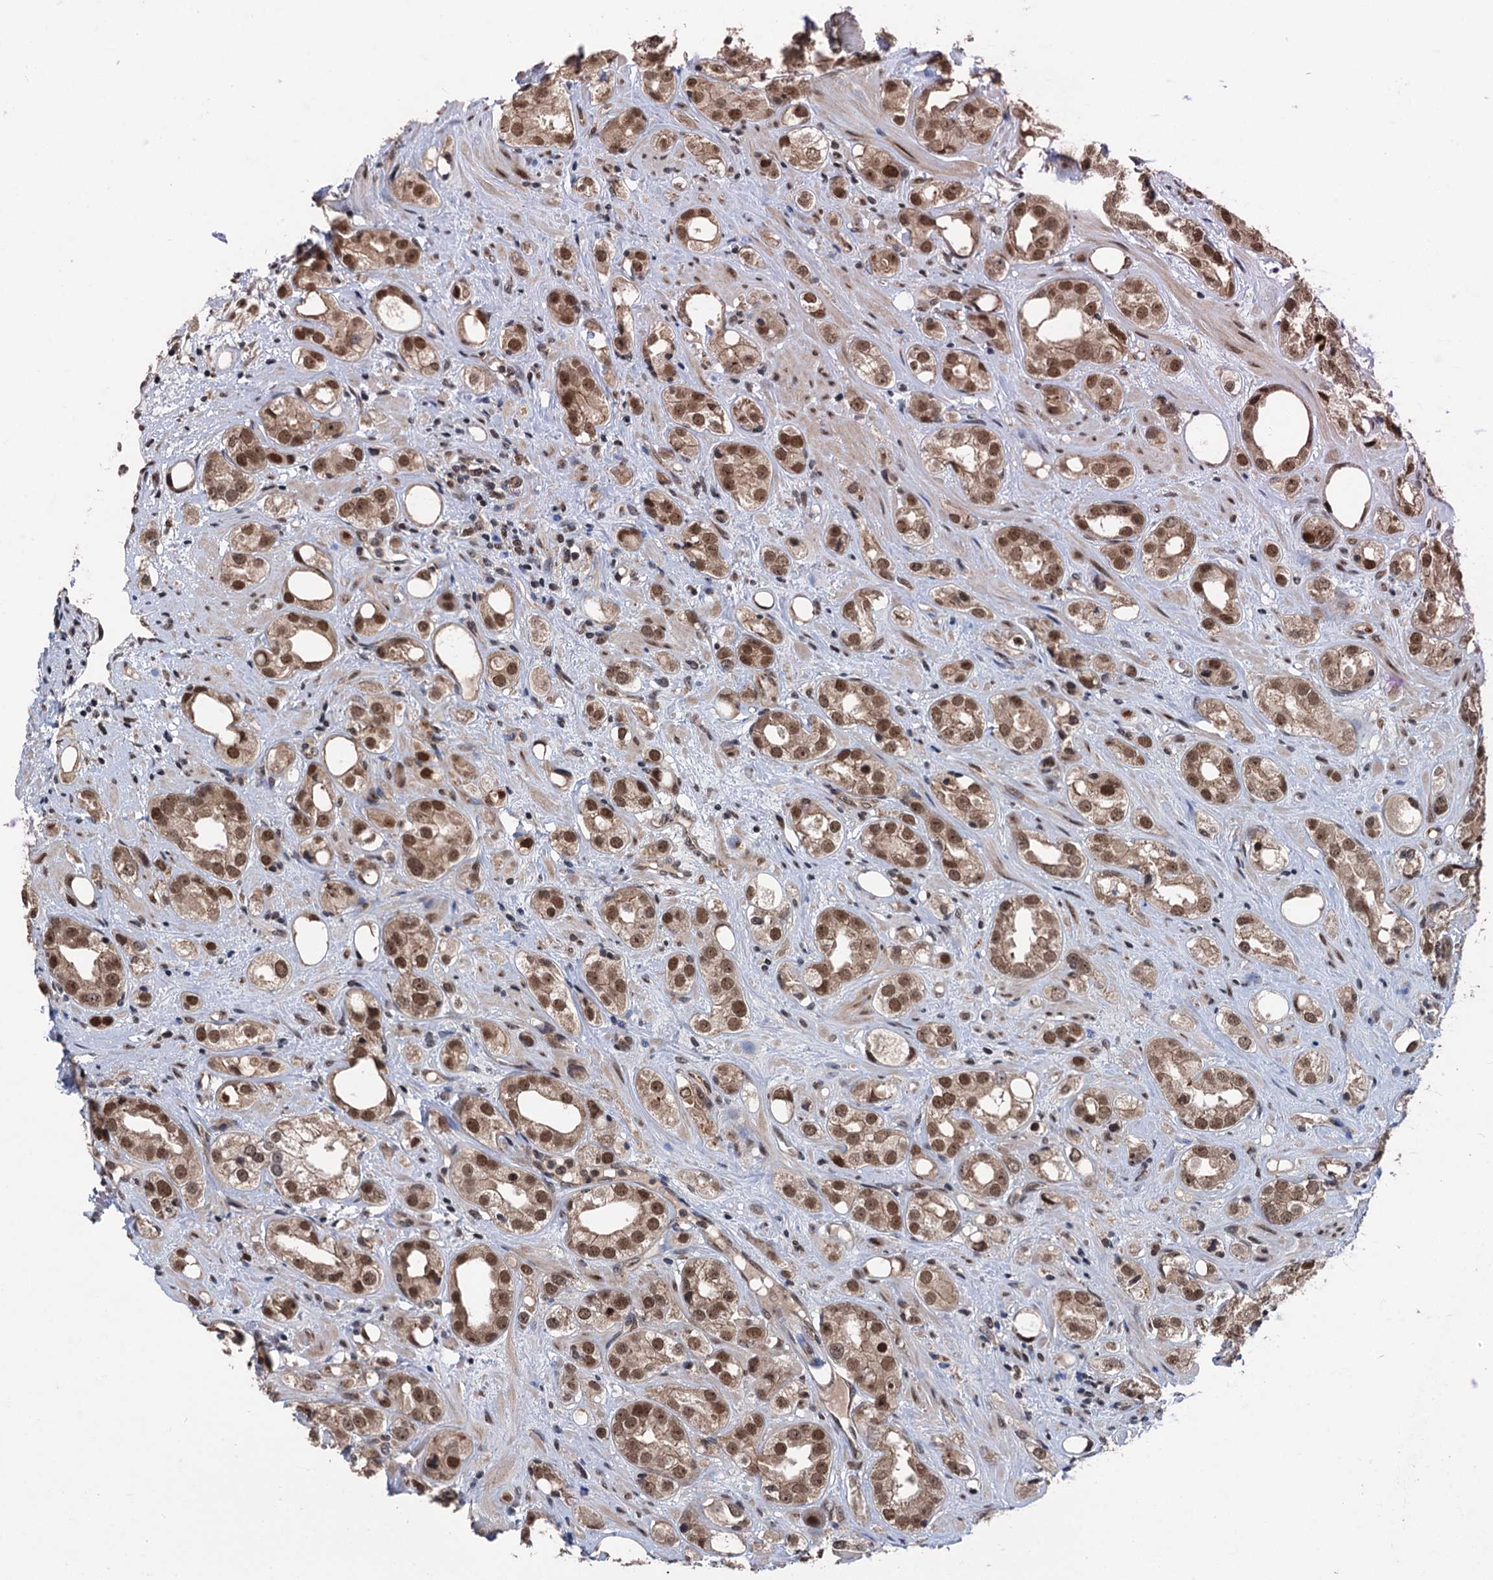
{"staining": {"intensity": "moderate", "quantity": ">75%", "location": "cytoplasmic/membranous,nuclear"}, "tissue": "prostate cancer", "cell_type": "Tumor cells", "image_type": "cancer", "snomed": [{"axis": "morphology", "description": "Adenocarcinoma, NOS"}, {"axis": "topography", "description": "Prostate"}], "caption": "High-power microscopy captured an immunohistochemistry (IHC) image of adenocarcinoma (prostate), revealing moderate cytoplasmic/membranous and nuclear staining in about >75% of tumor cells.", "gene": "RASSF4", "patient": {"sex": "male", "age": 79}}